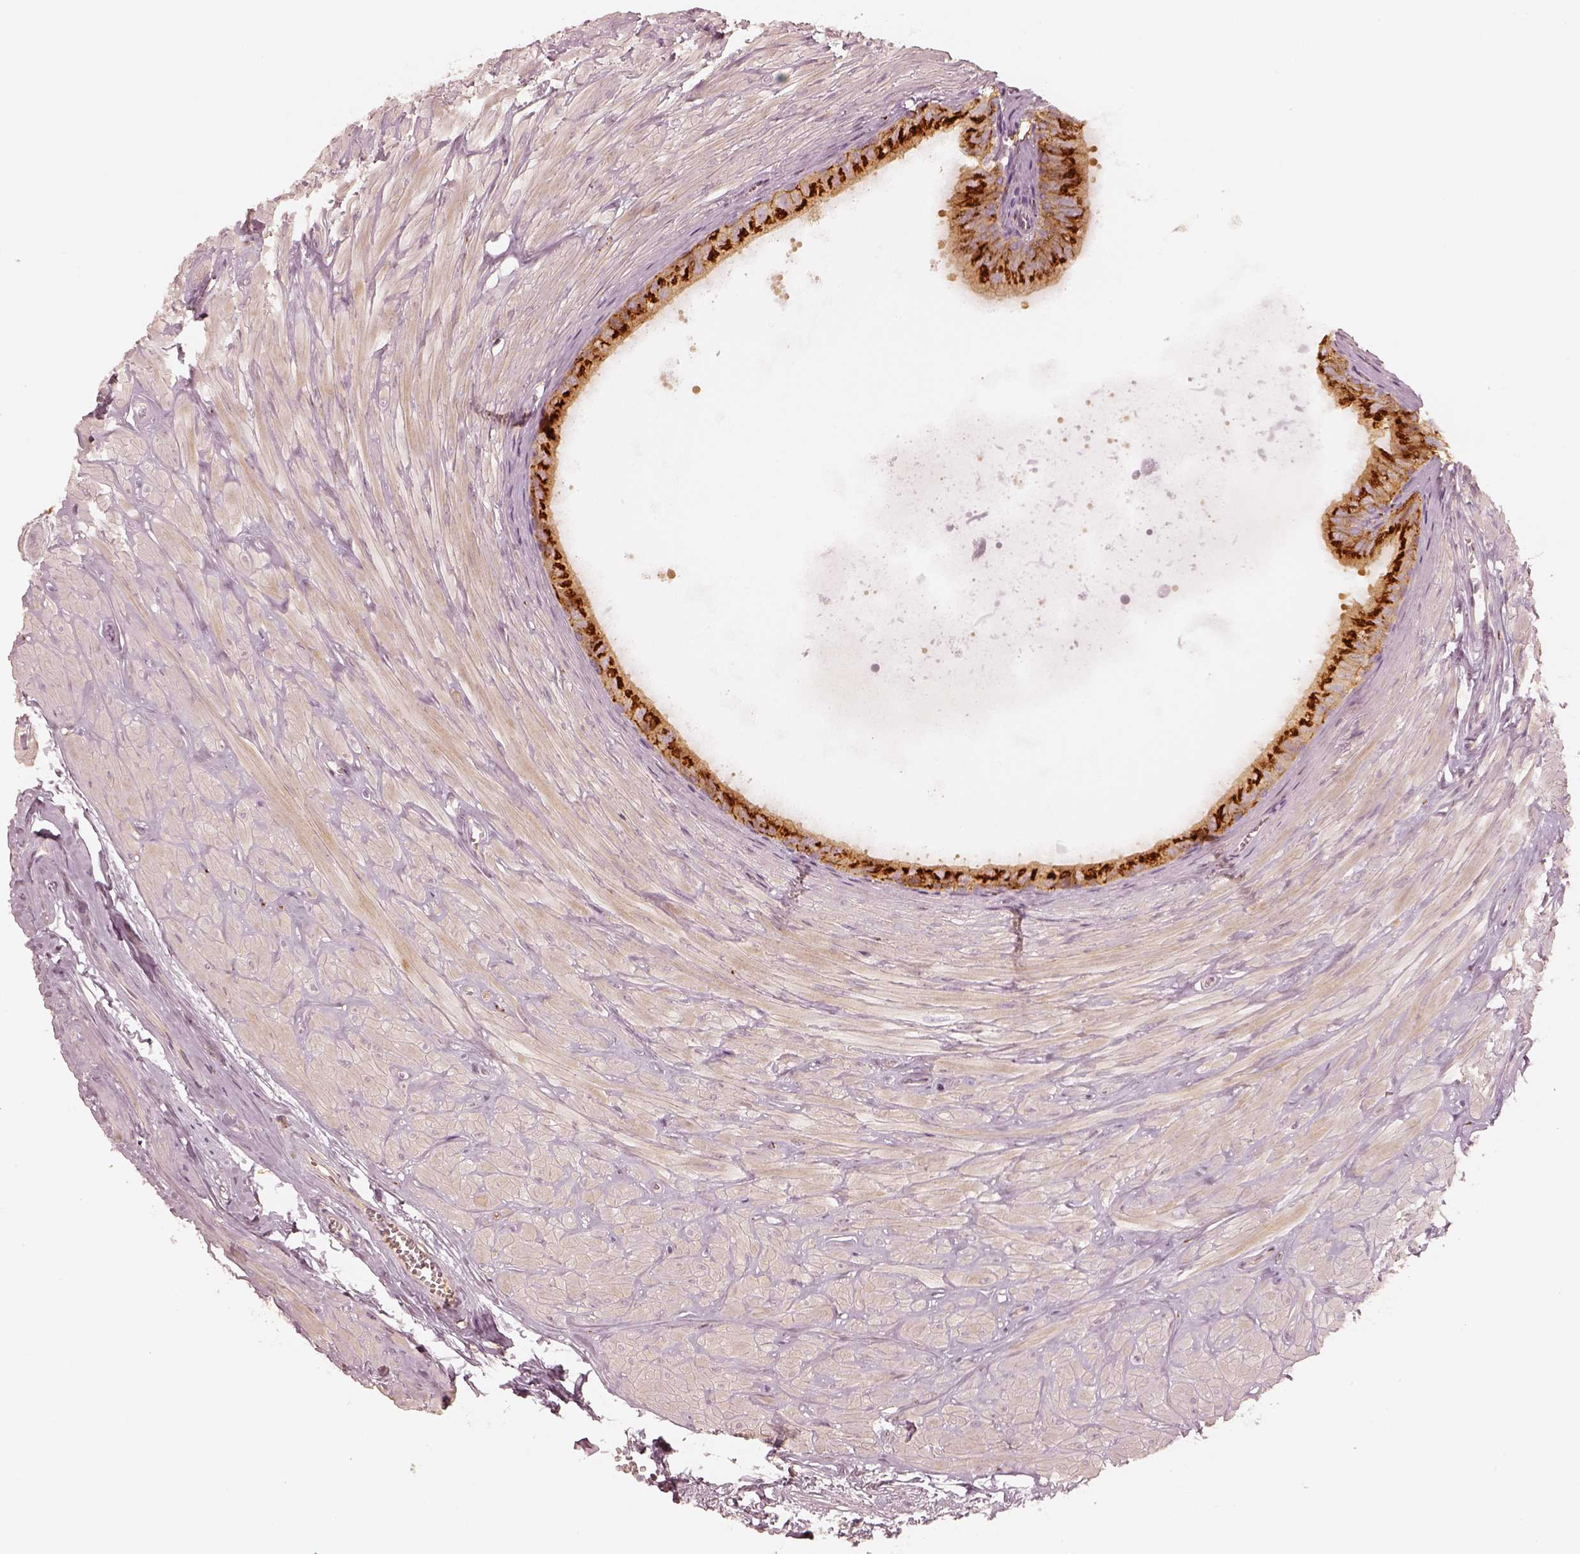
{"staining": {"intensity": "strong", "quantity": ">75%", "location": "cytoplasmic/membranous"}, "tissue": "epididymis", "cell_type": "Glandular cells", "image_type": "normal", "snomed": [{"axis": "morphology", "description": "Normal tissue, NOS"}, {"axis": "topography", "description": "Epididymis"}], "caption": "The micrograph demonstrates a brown stain indicating the presence of a protein in the cytoplasmic/membranous of glandular cells in epididymis. Using DAB (3,3'-diaminobenzidine) (brown) and hematoxylin (blue) stains, captured at high magnification using brightfield microscopy.", "gene": "GORASP2", "patient": {"sex": "male", "age": 37}}